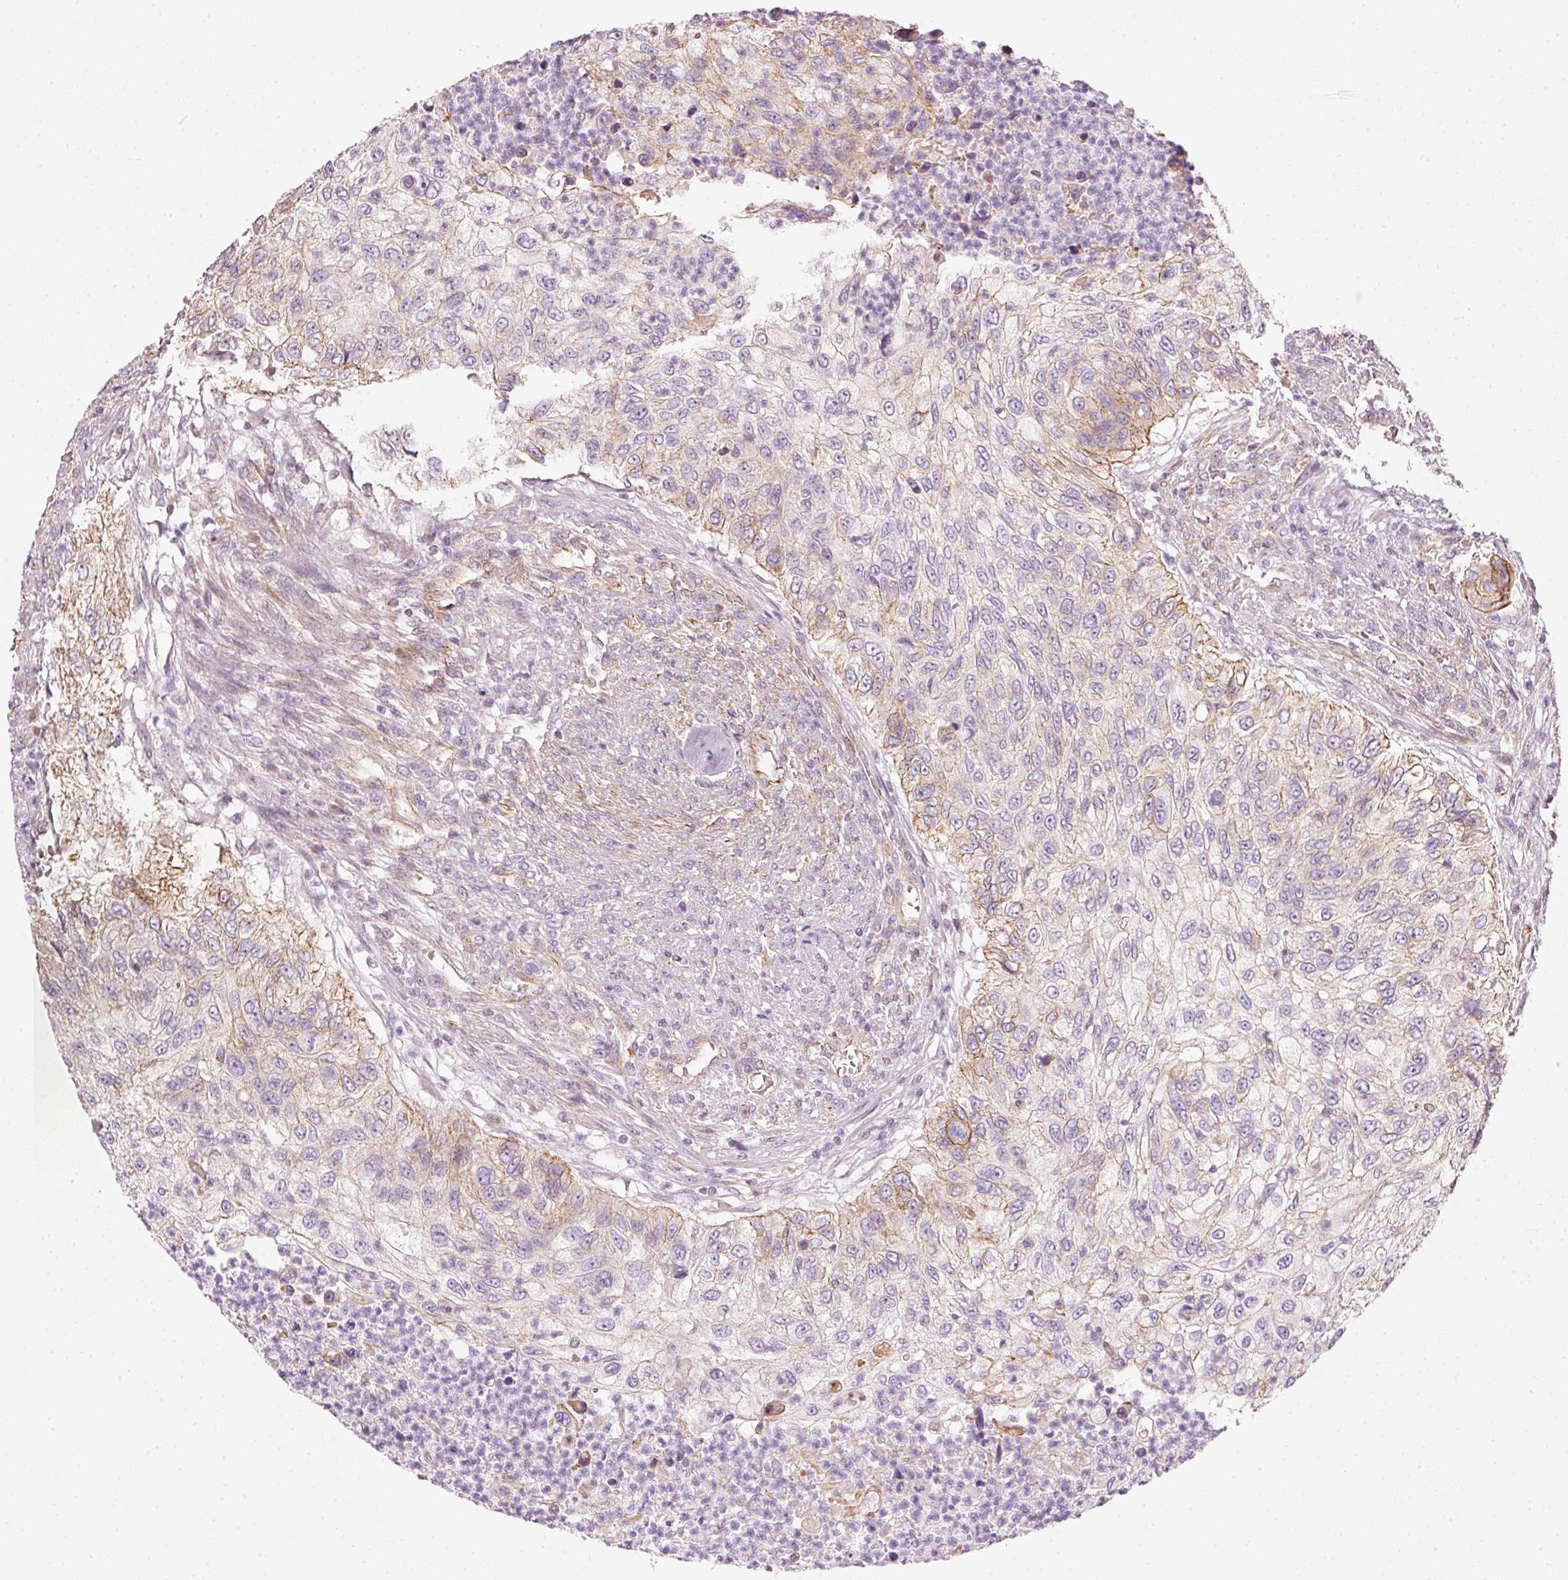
{"staining": {"intensity": "moderate", "quantity": "<25%", "location": "cytoplasmic/membranous"}, "tissue": "urothelial cancer", "cell_type": "Tumor cells", "image_type": "cancer", "snomed": [{"axis": "morphology", "description": "Urothelial carcinoma, High grade"}, {"axis": "topography", "description": "Urinary bladder"}], "caption": "A histopathology image showing moderate cytoplasmic/membranous staining in about <25% of tumor cells in urothelial cancer, as visualized by brown immunohistochemical staining.", "gene": "OSR2", "patient": {"sex": "female", "age": 60}}